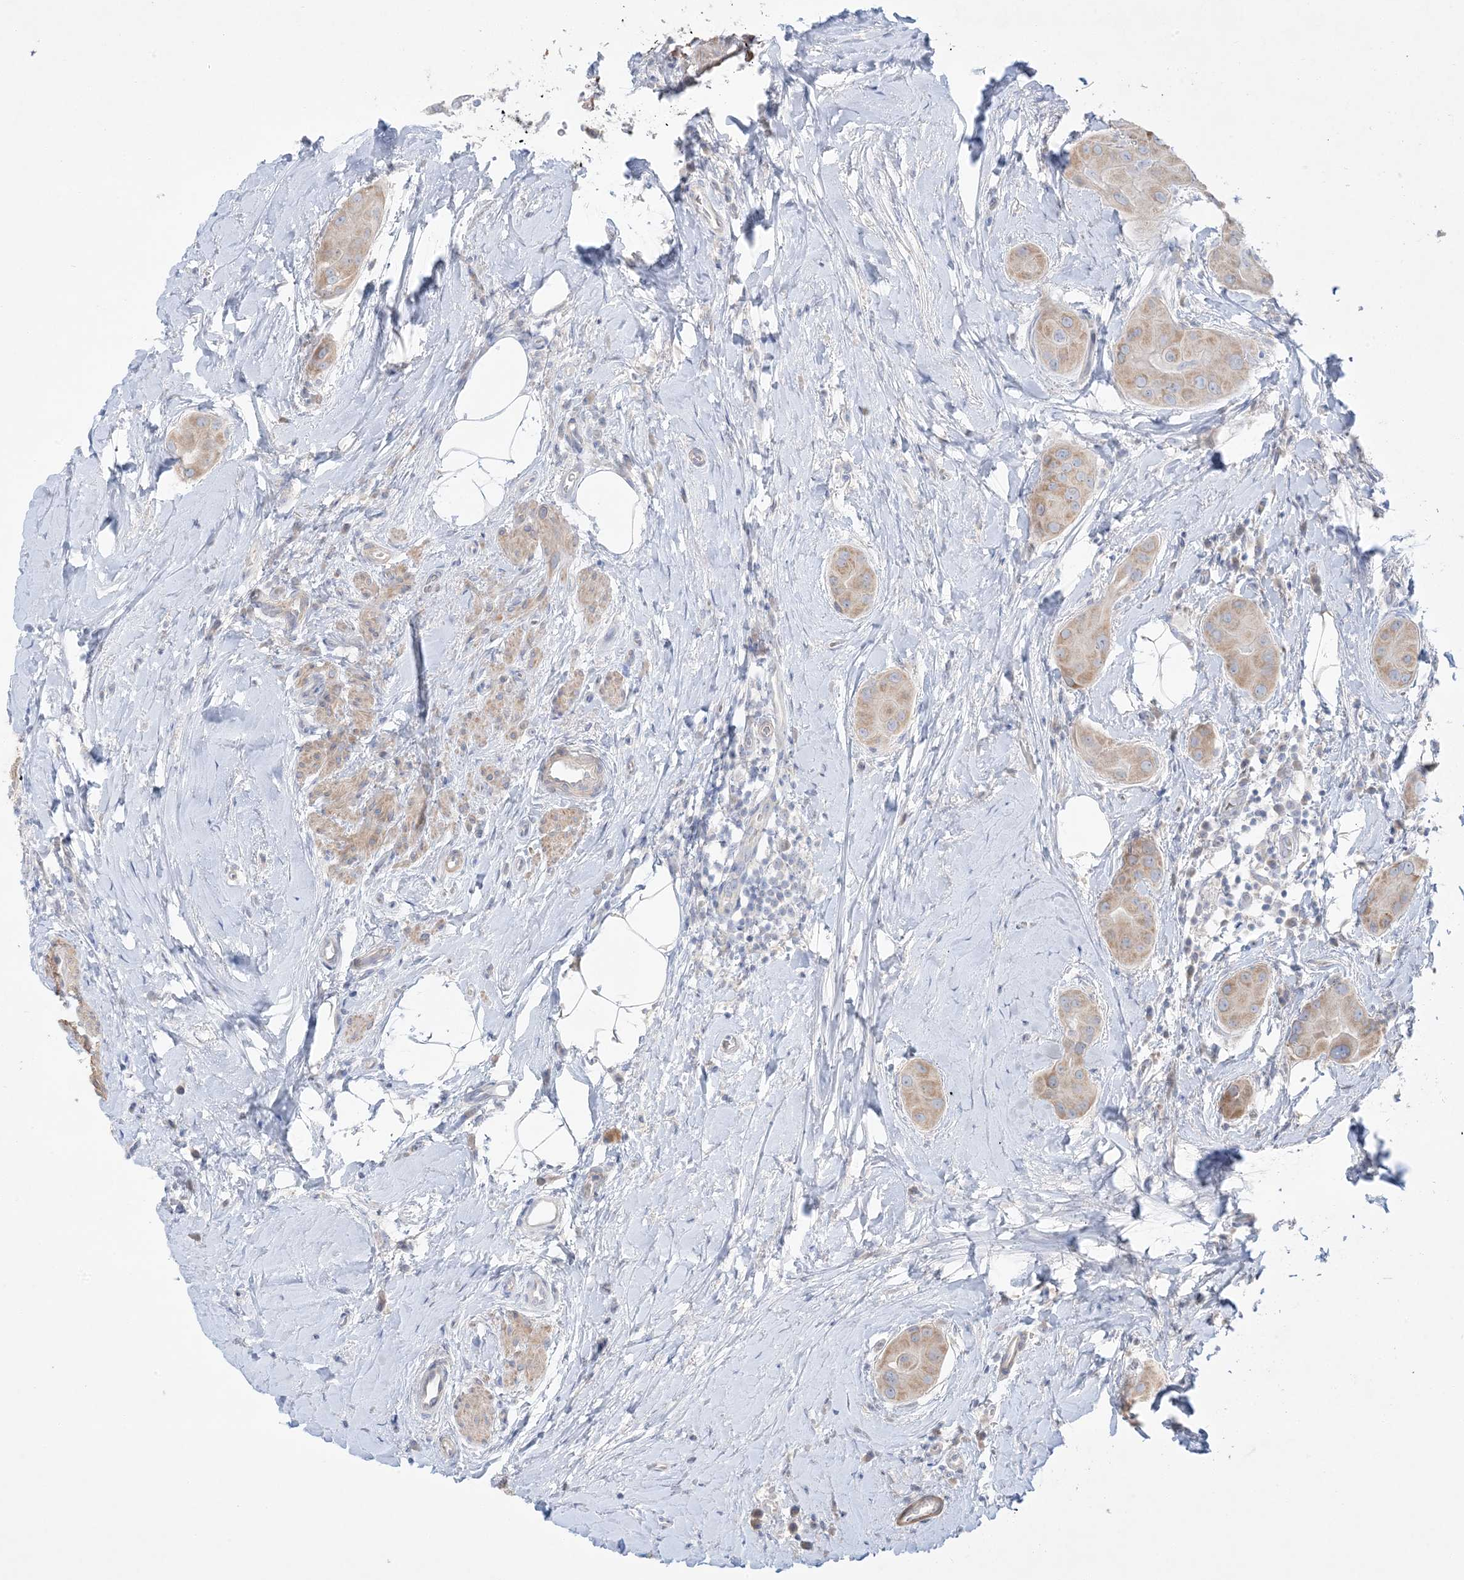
{"staining": {"intensity": "weak", "quantity": ">75%", "location": "cytoplasmic/membranous"}, "tissue": "thyroid cancer", "cell_type": "Tumor cells", "image_type": "cancer", "snomed": [{"axis": "morphology", "description": "Papillary adenocarcinoma, NOS"}, {"axis": "topography", "description": "Thyroid gland"}], "caption": "This histopathology image shows thyroid papillary adenocarcinoma stained with immunohistochemistry (IHC) to label a protein in brown. The cytoplasmic/membranous of tumor cells show weak positivity for the protein. Nuclei are counter-stained blue.", "gene": "FAM184A", "patient": {"sex": "male", "age": 33}}